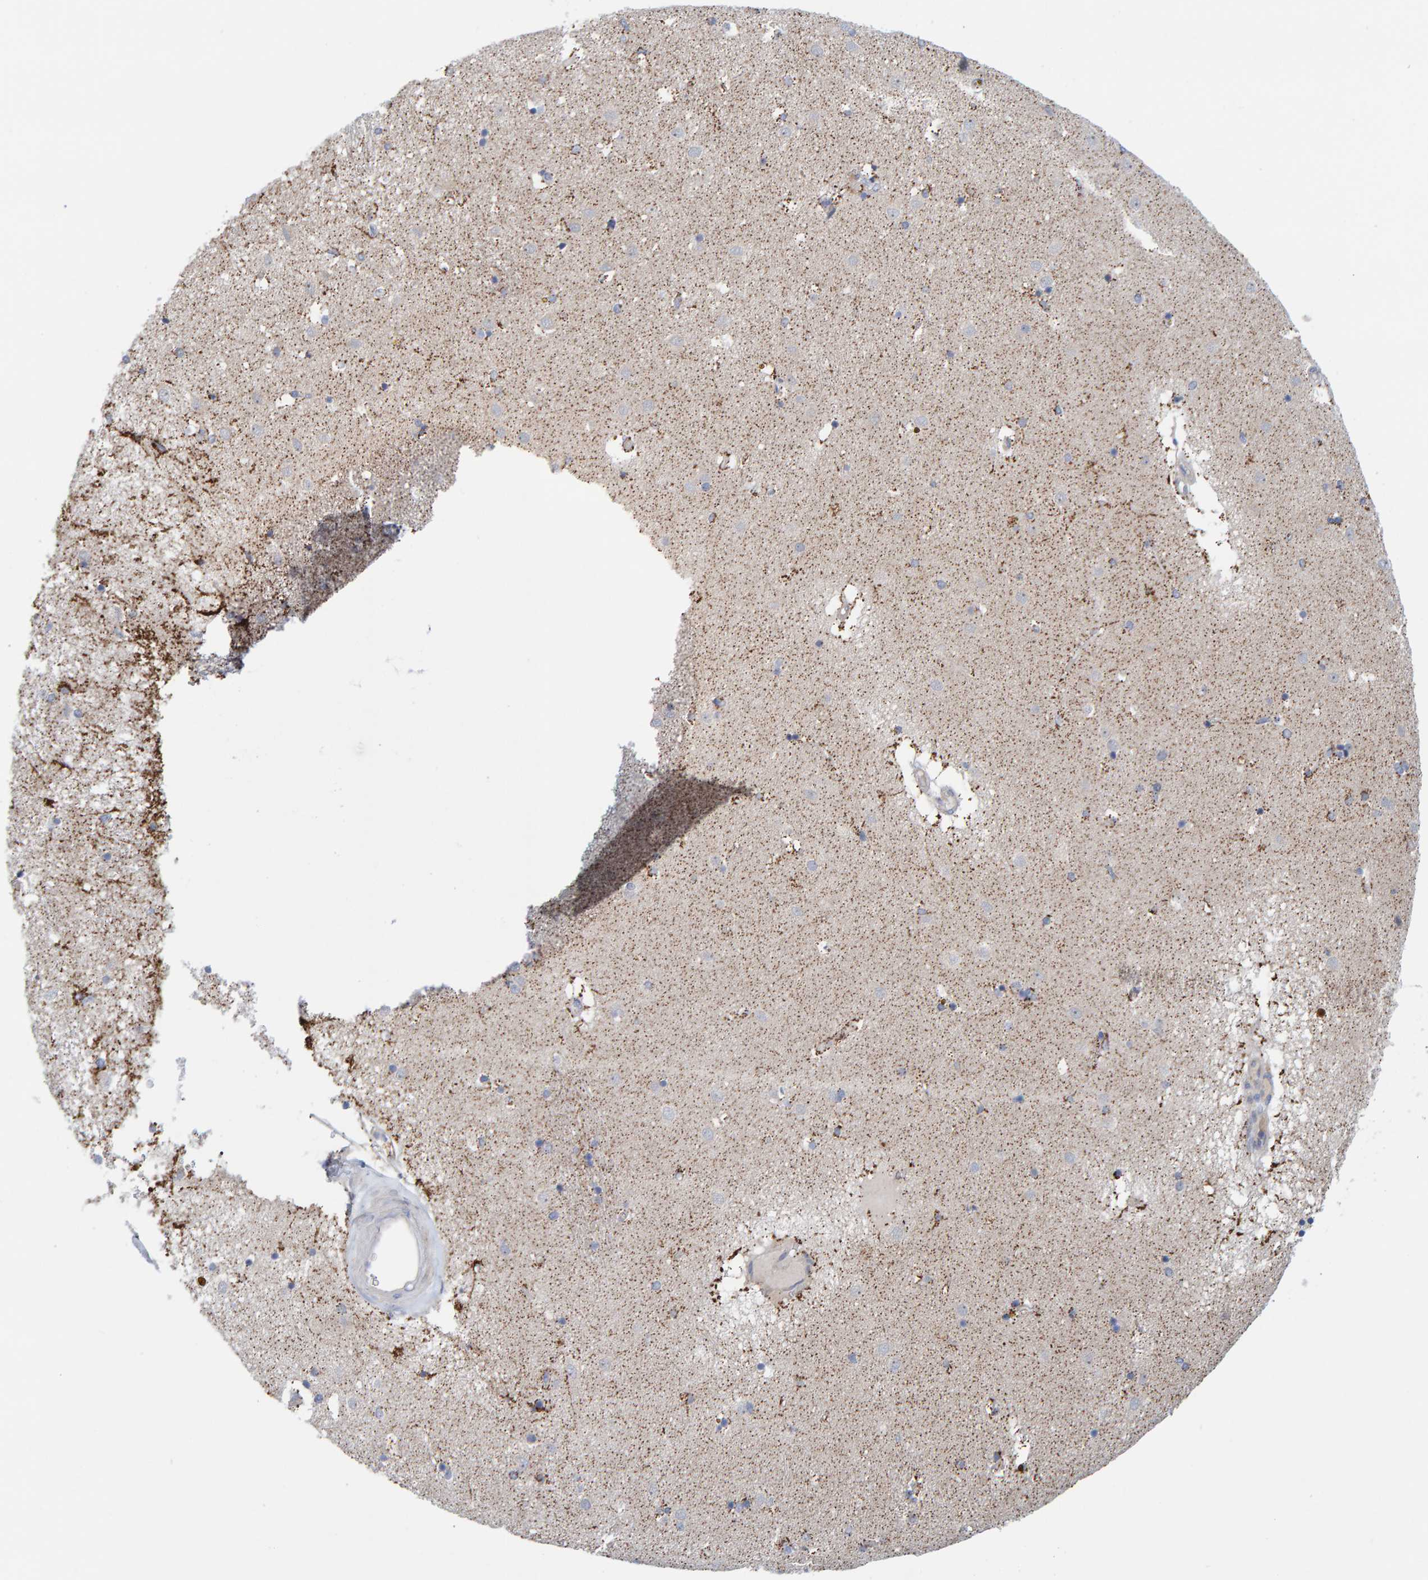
{"staining": {"intensity": "moderate", "quantity": "<25%", "location": "cytoplasmic/membranous"}, "tissue": "caudate", "cell_type": "Glial cells", "image_type": "normal", "snomed": [{"axis": "morphology", "description": "Normal tissue, NOS"}, {"axis": "topography", "description": "Lateral ventricle wall"}], "caption": "IHC (DAB) staining of normal human caudate displays moderate cytoplasmic/membranous protein positivity in approximately <25% of glial cells. The staining is performed using DAB brown chromogen to label protein expression. The nuclei are counter-stained blue using hematoxylin.", "gene": "ZC3H3", "patient": {"sex": "male", "age": 70}}